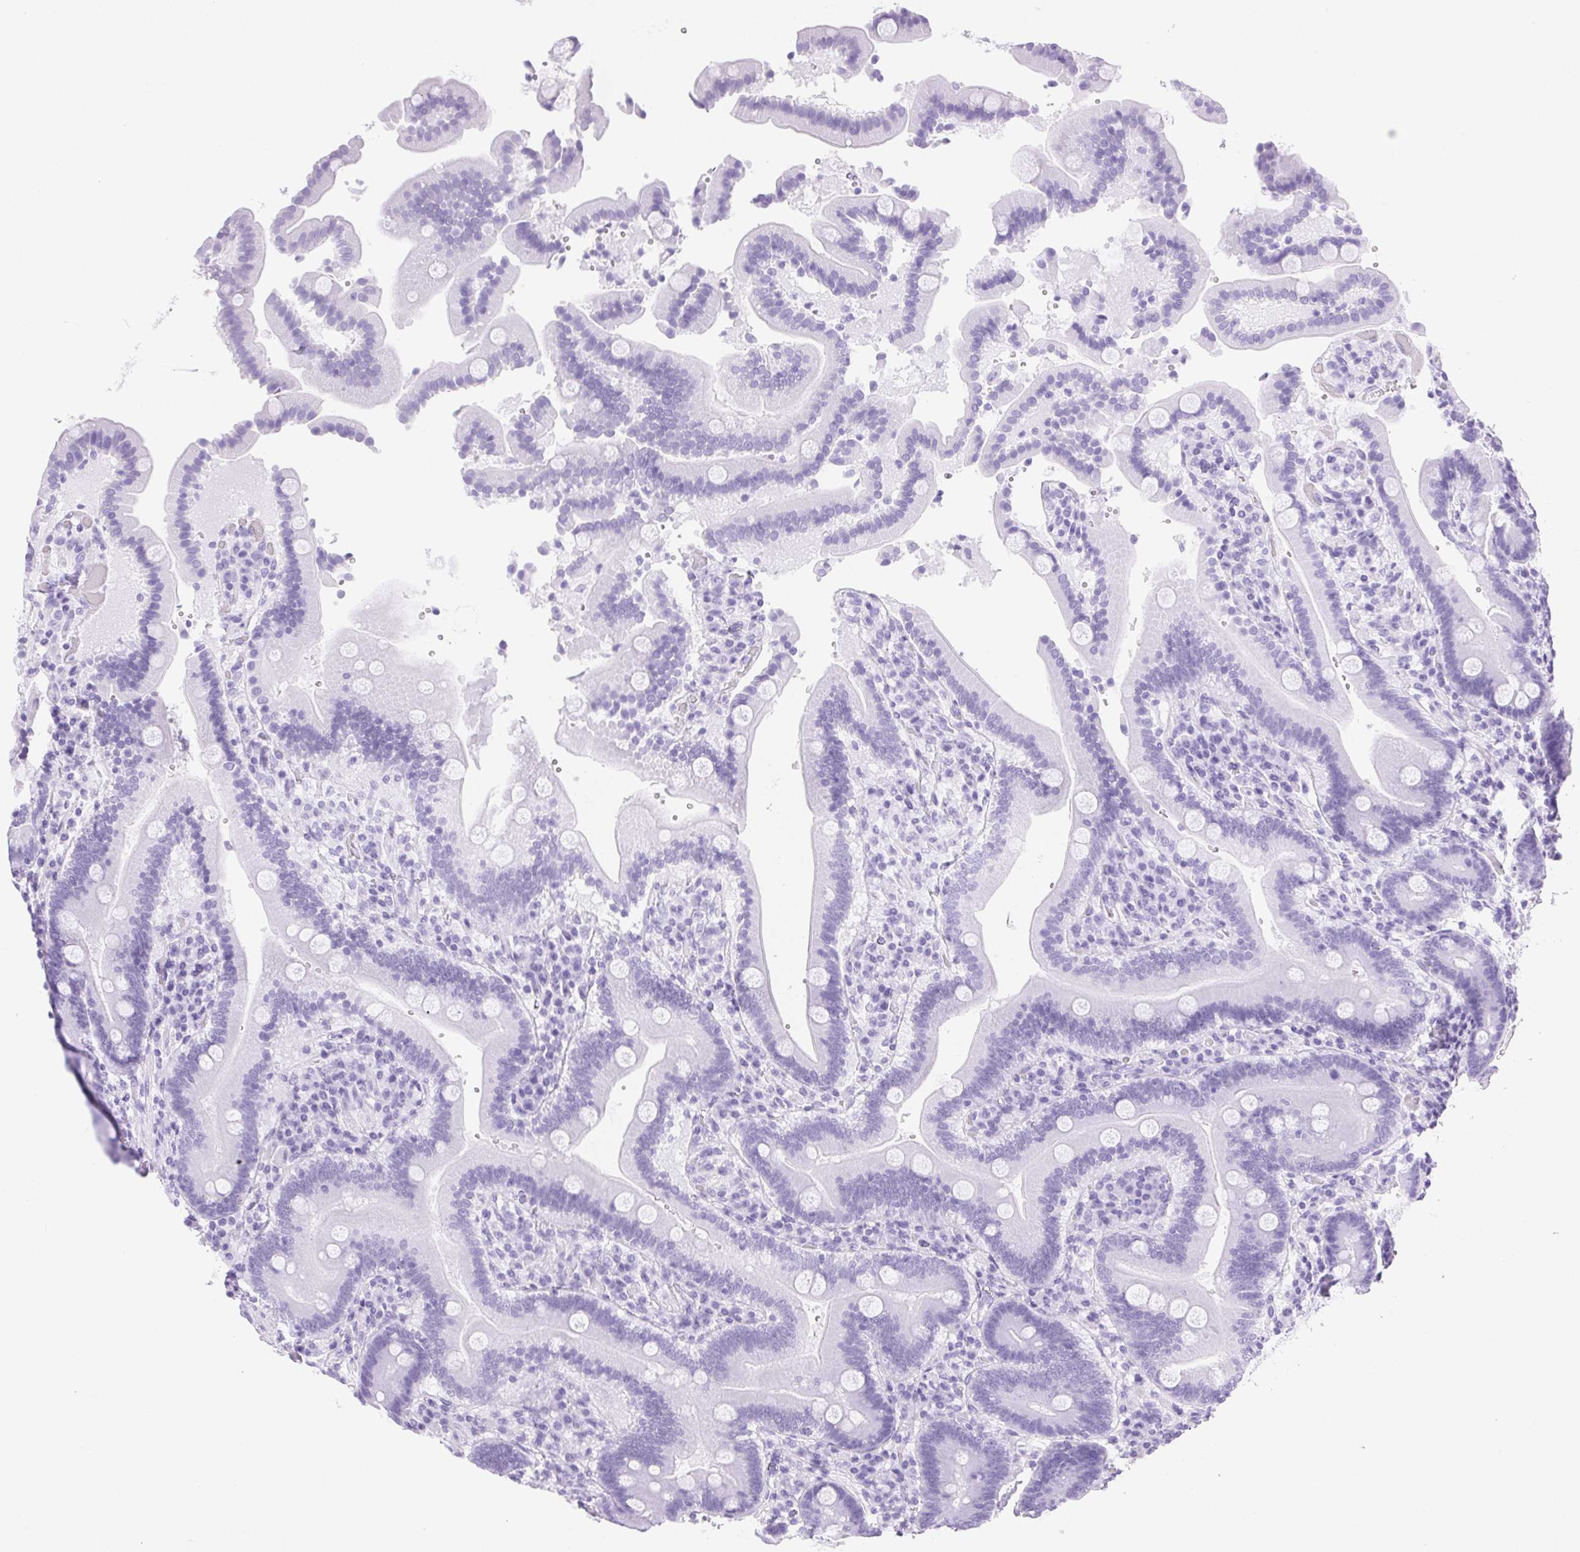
{"staining": {"intensity": "negative", "quantity": "none", "location": "none"}, "tissue": "duodenum", "cell_type": "Glandular cells", "image_type": "normal", "snomed": [{"axis": "morphology", "description": "Normal tissue, NOS"}, {"axis": "topography", "description": "Duodenum"}], "caption": "Immunohistochemical staining of benign human duodenum reveals no significant expression in glandular cells. (DAB immunohistochemistry (IHC) visualized using brightfield microscopy, high magnification).", "gene": "FGA", "patient": {"sex": "female", "age": 62}}